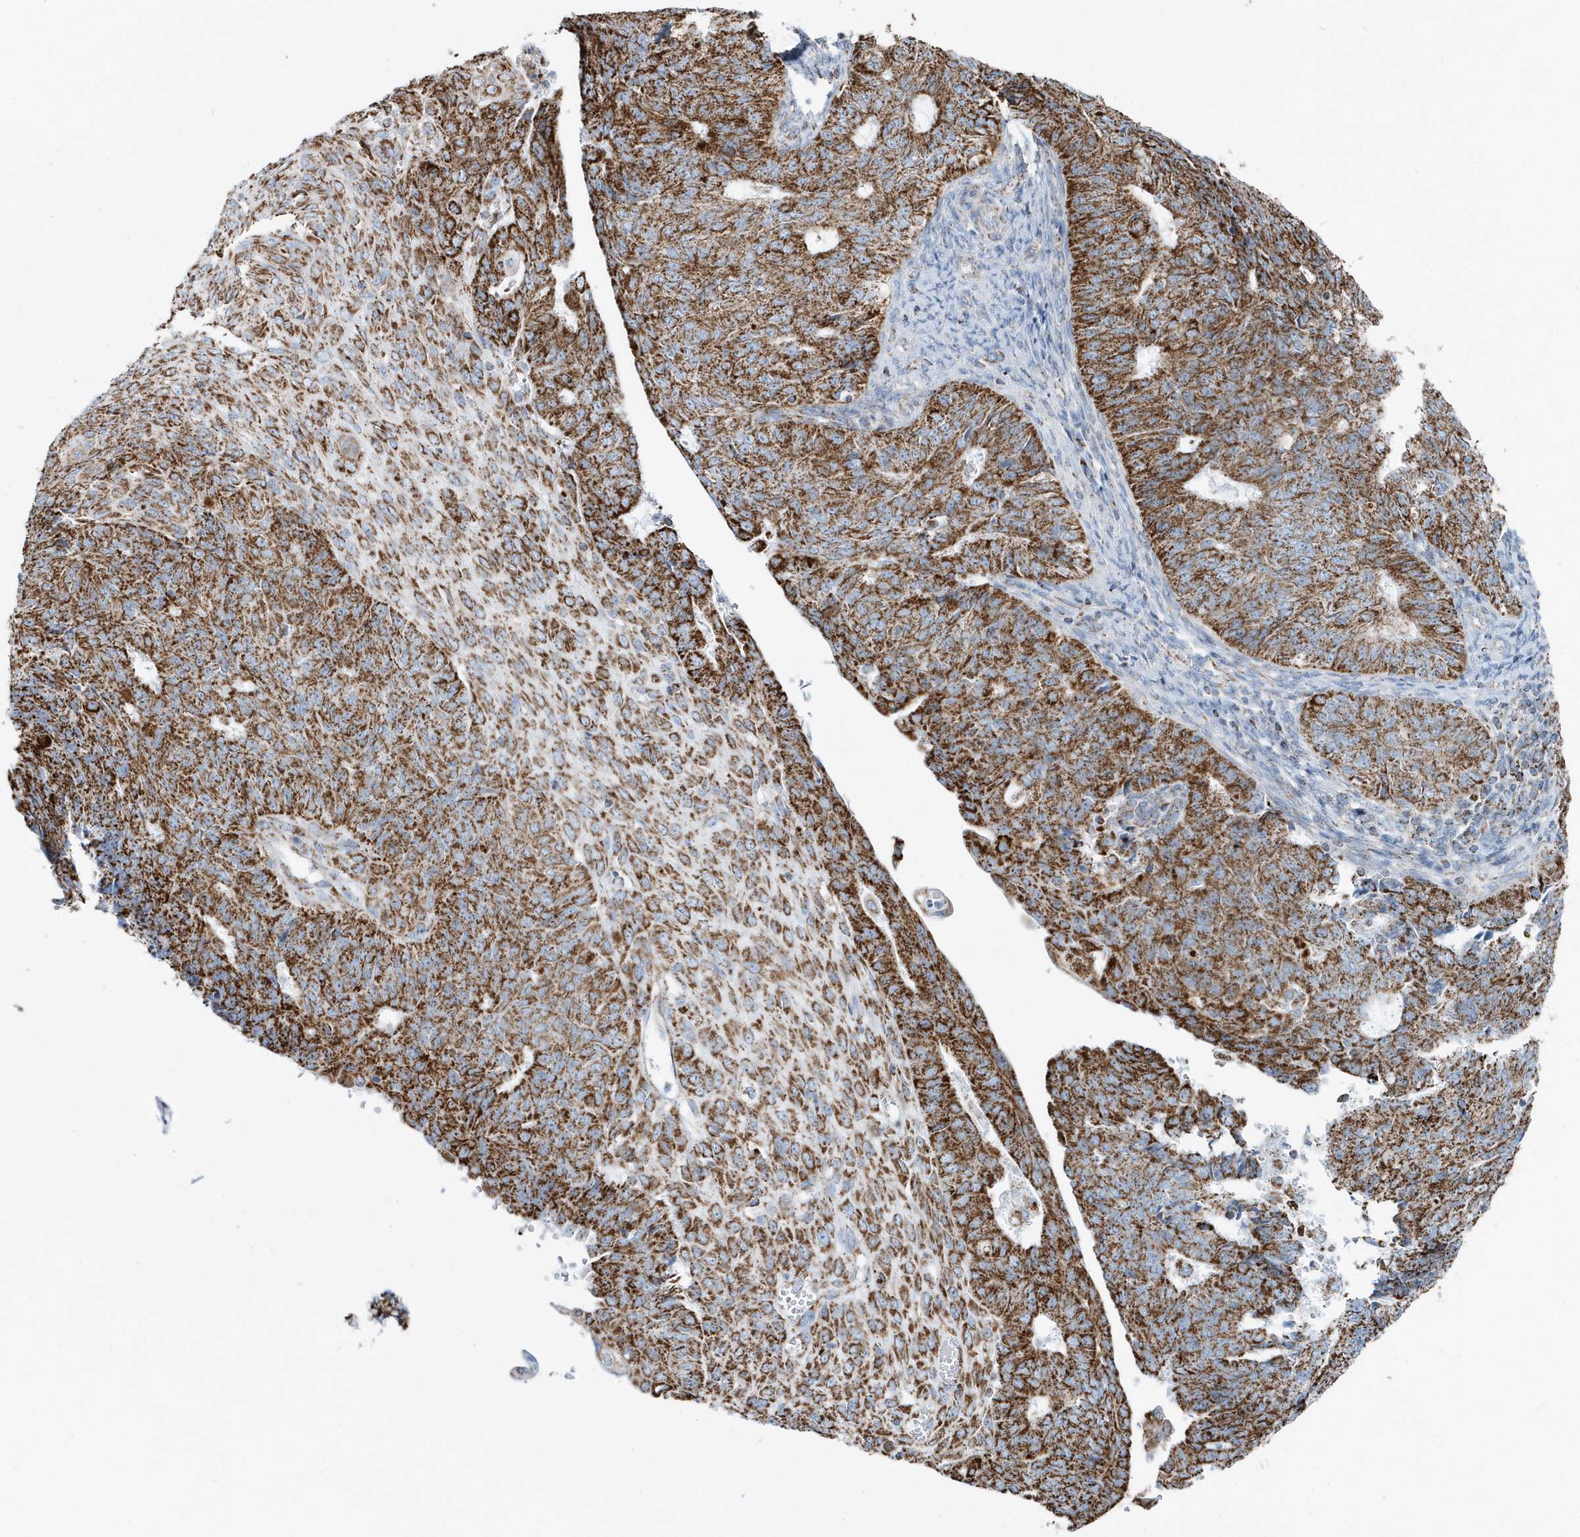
{"staining": {"intensity": "moderate", "quantity": ">75%", "location": "cytoplasmic/membranous"}, "tissue": "endometrial cancer", "cell_type": "Tumor cells", "image_type": "cancer", "snomed": [{"axis": "morphology", "description": "Adenocarcinoma, NOS"}, {"axis": "topography", "description": "Endometrium"}], "caption": "Protein staining reveals moderate cytoplasmic/membranous staining in approximately >75% of tumor cells in endometrial adenocarcinoma. The staining is performed using DAB (3,3'-diaminobenzidine) brown chromogen to label protein expression. The nuclei are counter-stained blue using hematoxylin.", "gene": "TMCO6", "patient": {"sex": "female", "age": 32}}